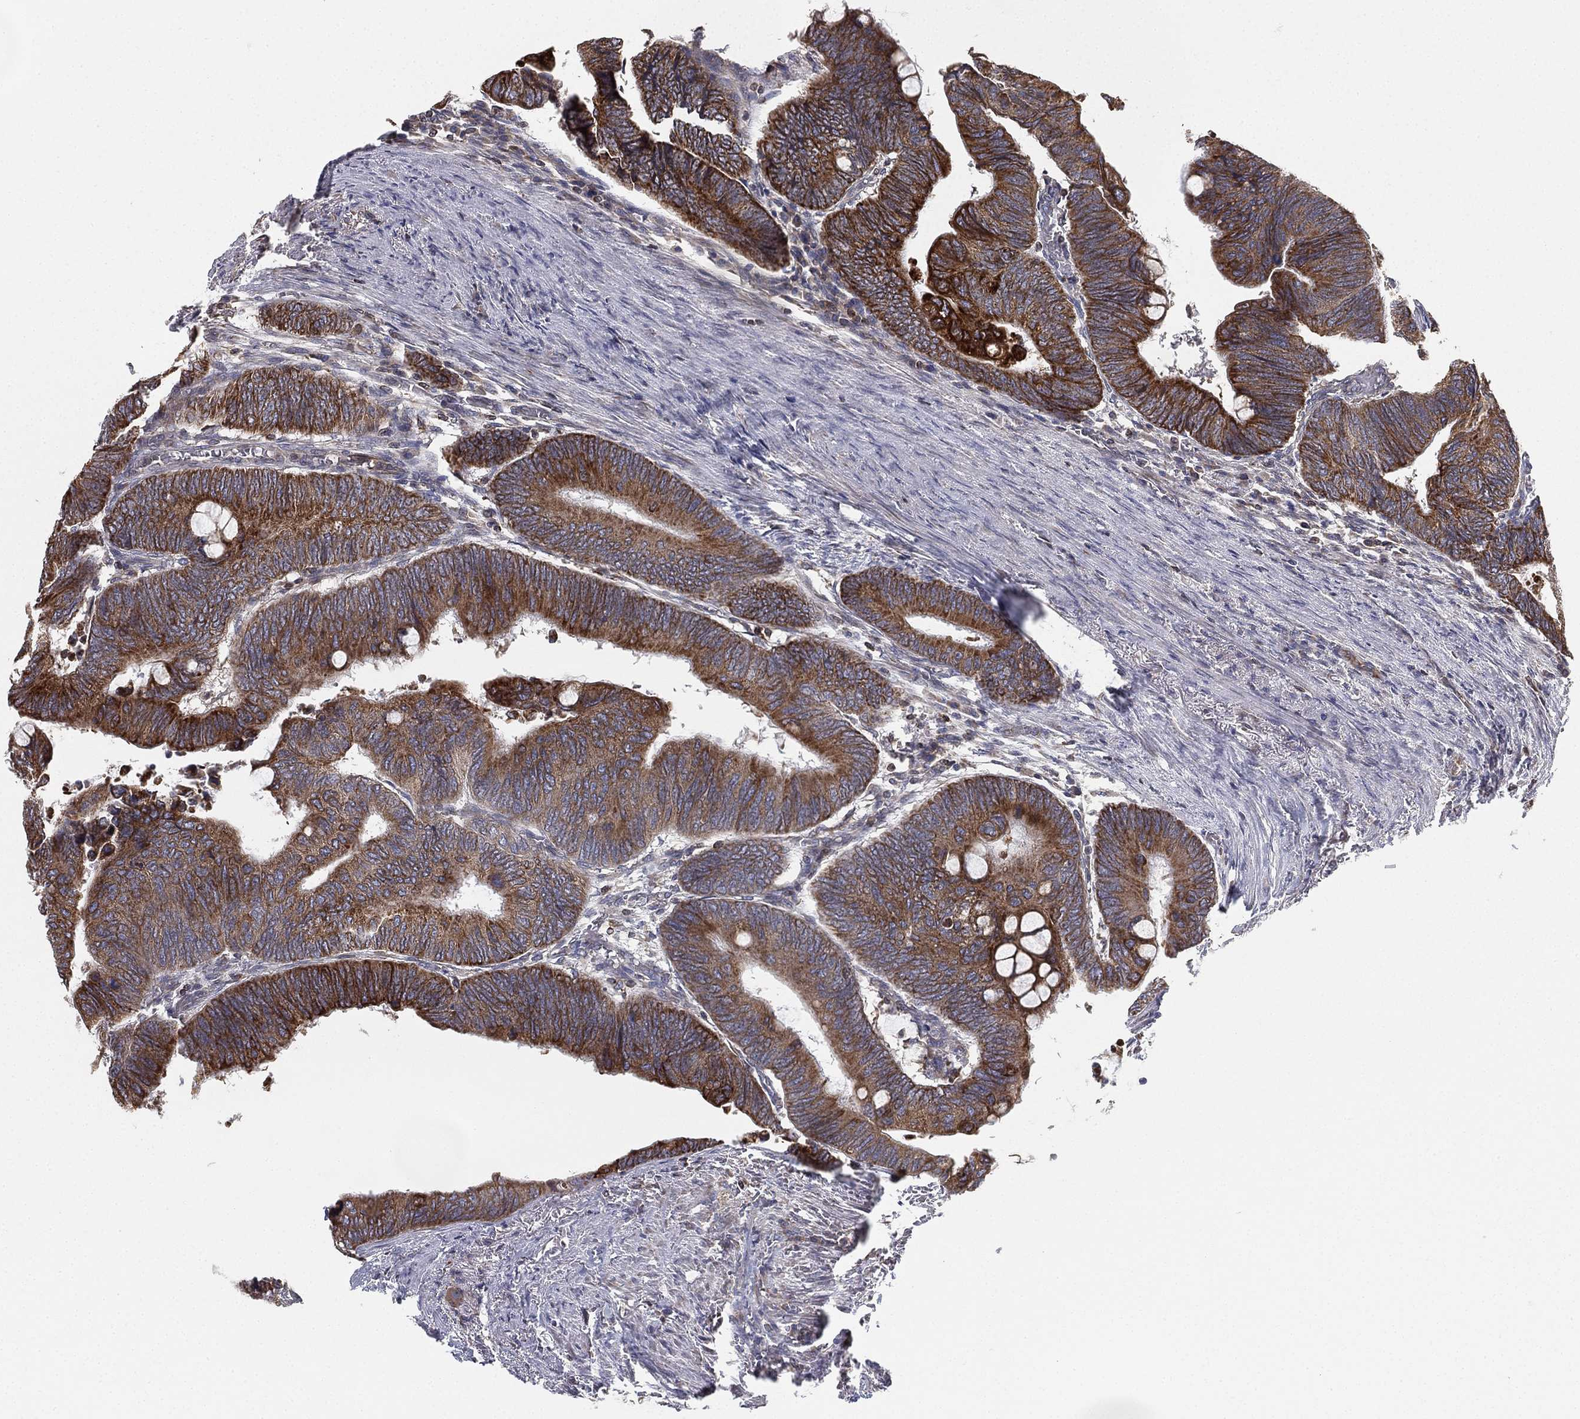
{"staining": {"intensity": "moderate", "quantity": "25%-75%", "location": "cytoplasmic/membranous"}, "tissue": "colorectal cancer", "cell_type": "Tumor cells", "image_type": "cancer", "snomed": [{"axis": "morphology", "description": "Normal tissue, NOS"}, {"axis": "morphology", "description": "Adenocarcinoma, NOS"}, {"axis": "topography", "description": "Rectum"}, {"axis": "topography", "description": "Peripheral nerve tissue"}], "caption": "High-magnification brightfield microscopy of adenocarcinoma (colorectal) stained with DAB (brown) and counterstained with hematoxylin (blue). tumor cells exhibit moderate cytoplasmic/membranous staining is identified in about25%-75% of cells.", "gene": "CYB5B", "patient": {"sex": "male", "age": 92}}